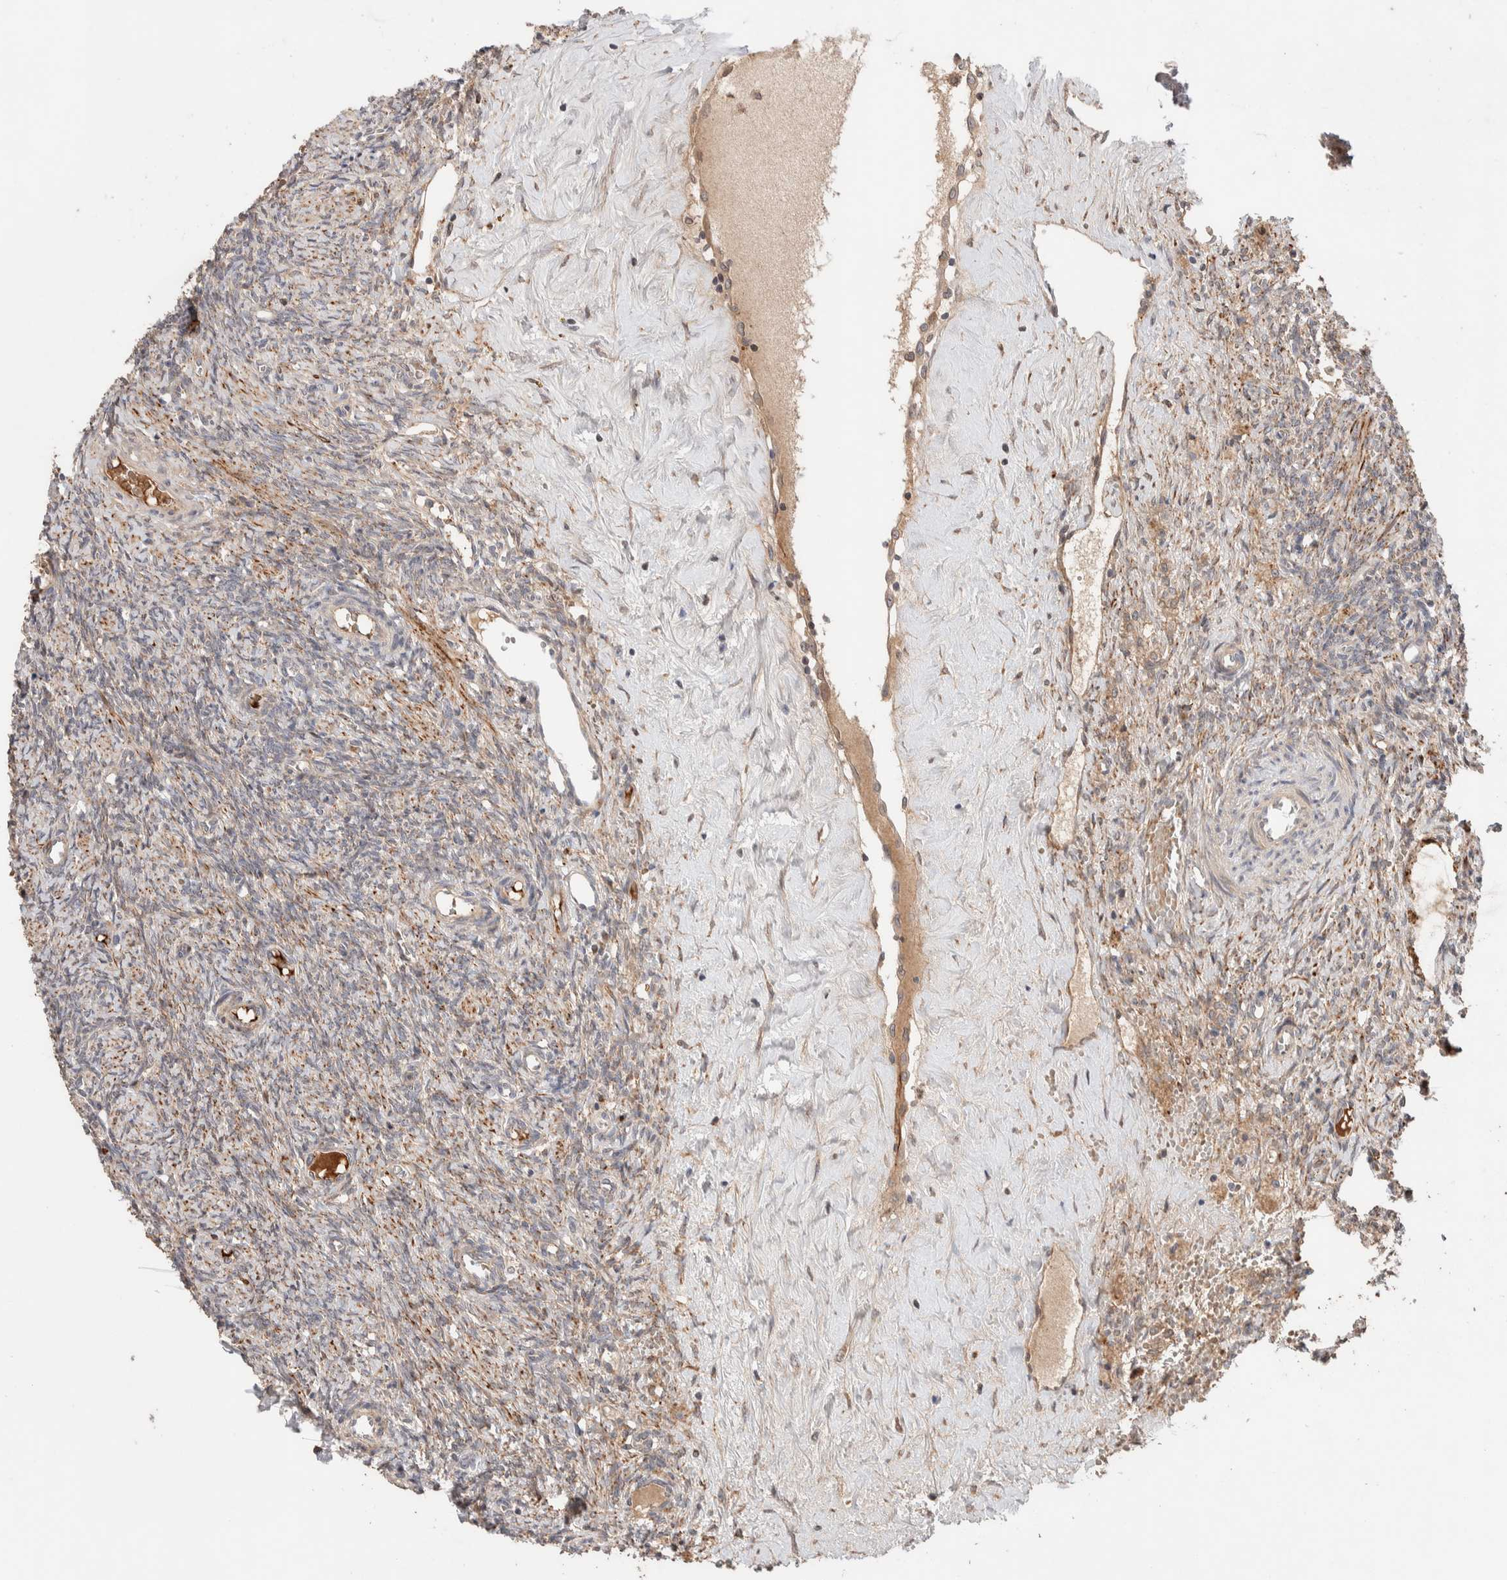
{"staining": {"intensity": "moderate", "quantity": "25%-75%", "location": "cytoplasmic/membranous"}, "tissue": "ovary", "cell_type": "Ovarian stroma cells", "image_type": "normal", "snomed": [{"axis": "morphology", "description": "Normal tissue, NOS"}, {"axis": "topography", "description": "Ovary"}], "caption": "Immunohistochemical staining of normal ovary reveals medium levels of moderate cytoplasmic/membranous positivity in about 25%-75% of ovarian stroma cells.", "gene": "CASK", "patient": {"sex": "female", "age": 41}}